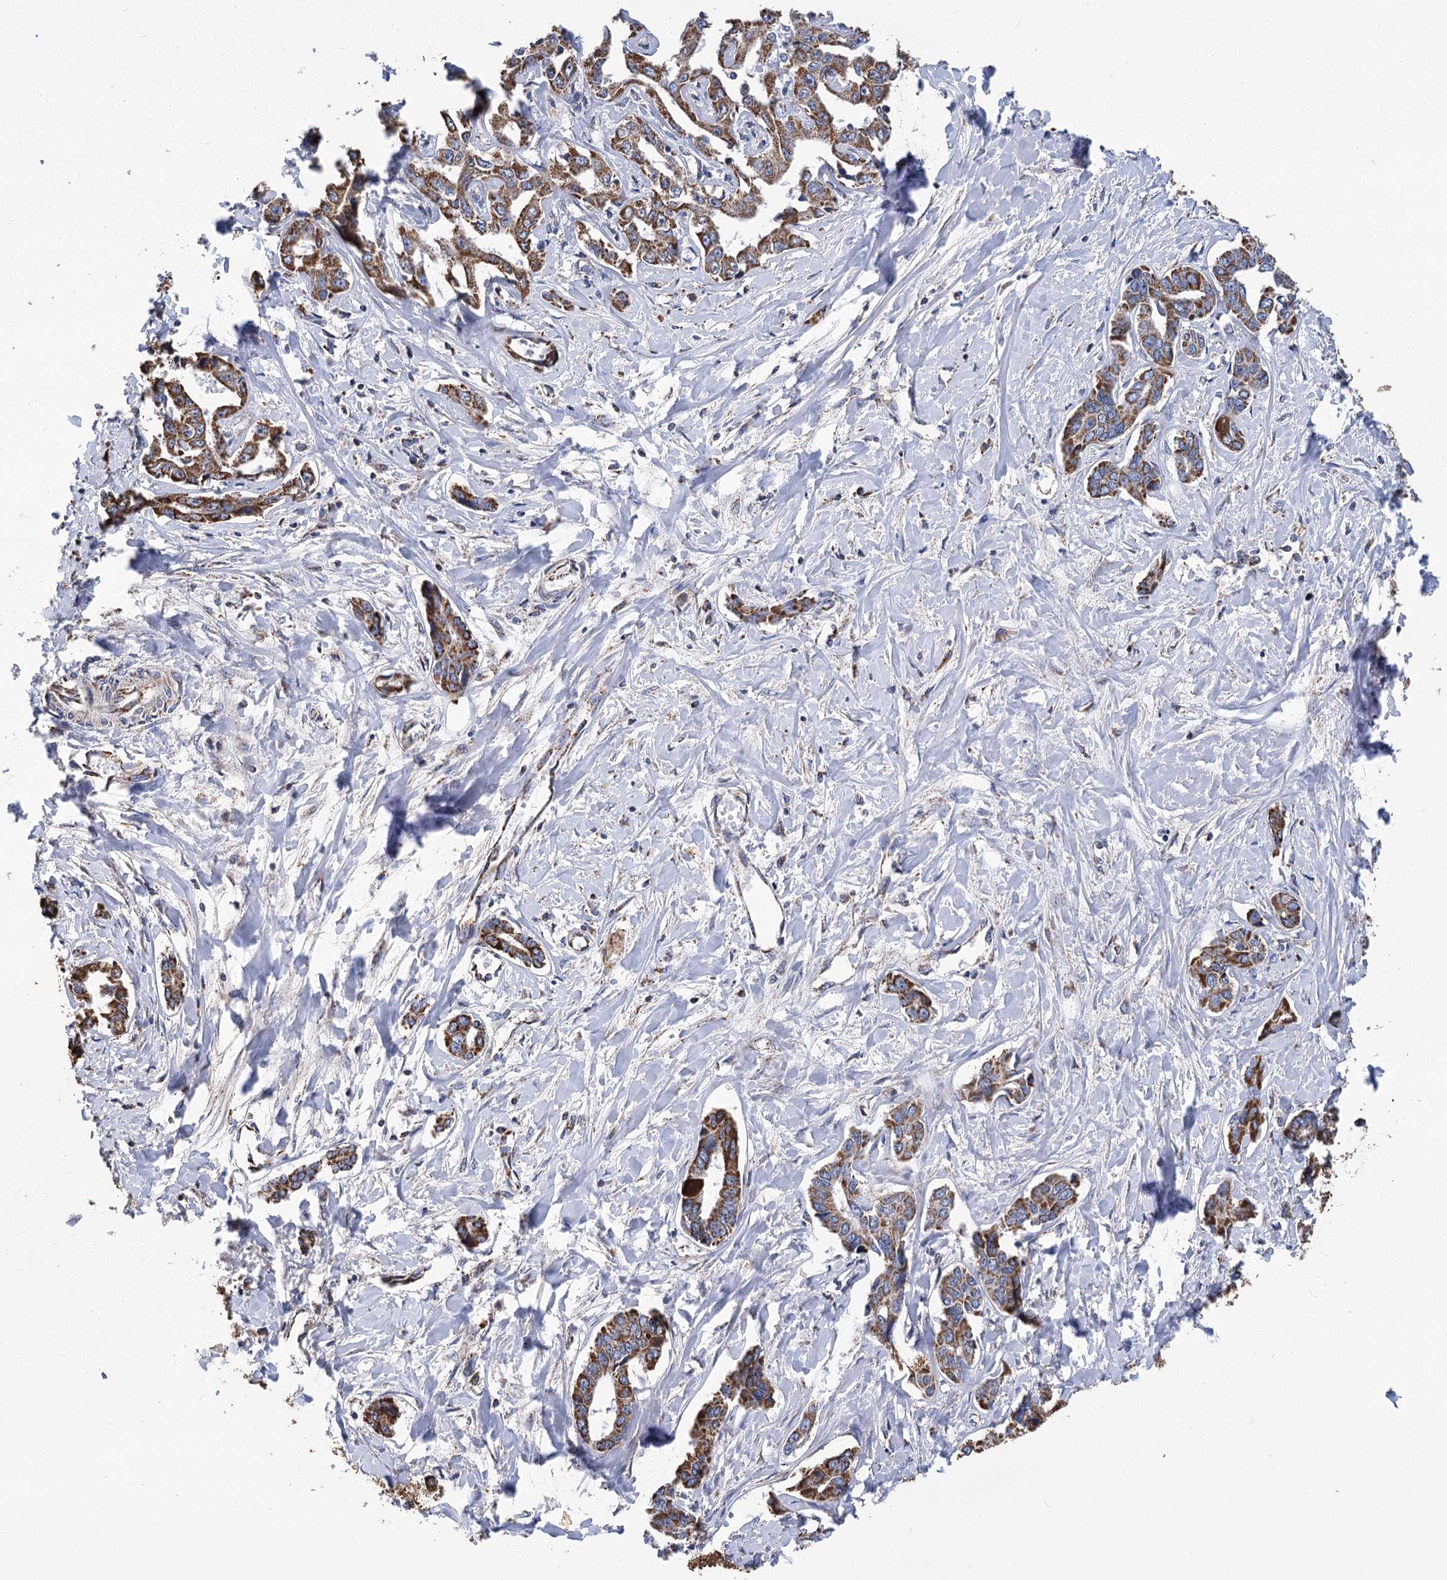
{"staining": {"intensity": "strong", "quantity": ">75%", "location": "cytoplasmic/membranous"}, "tissue": "liver cancer", "cell_type": "Tumor cells", "image_type": "cancer", "snomed": [{"axis": "morphology", "description": "Cholangiocarcinoma"}, {"axis": "topography", "description": "Liver"}], "caption": "Liver cancer stained with IHC reveals strong cytoplasmic/membranous expression in about >75% of tumor cells.", "gene": "CCDC73", "patient": {"sex": "male", "age": 59}}